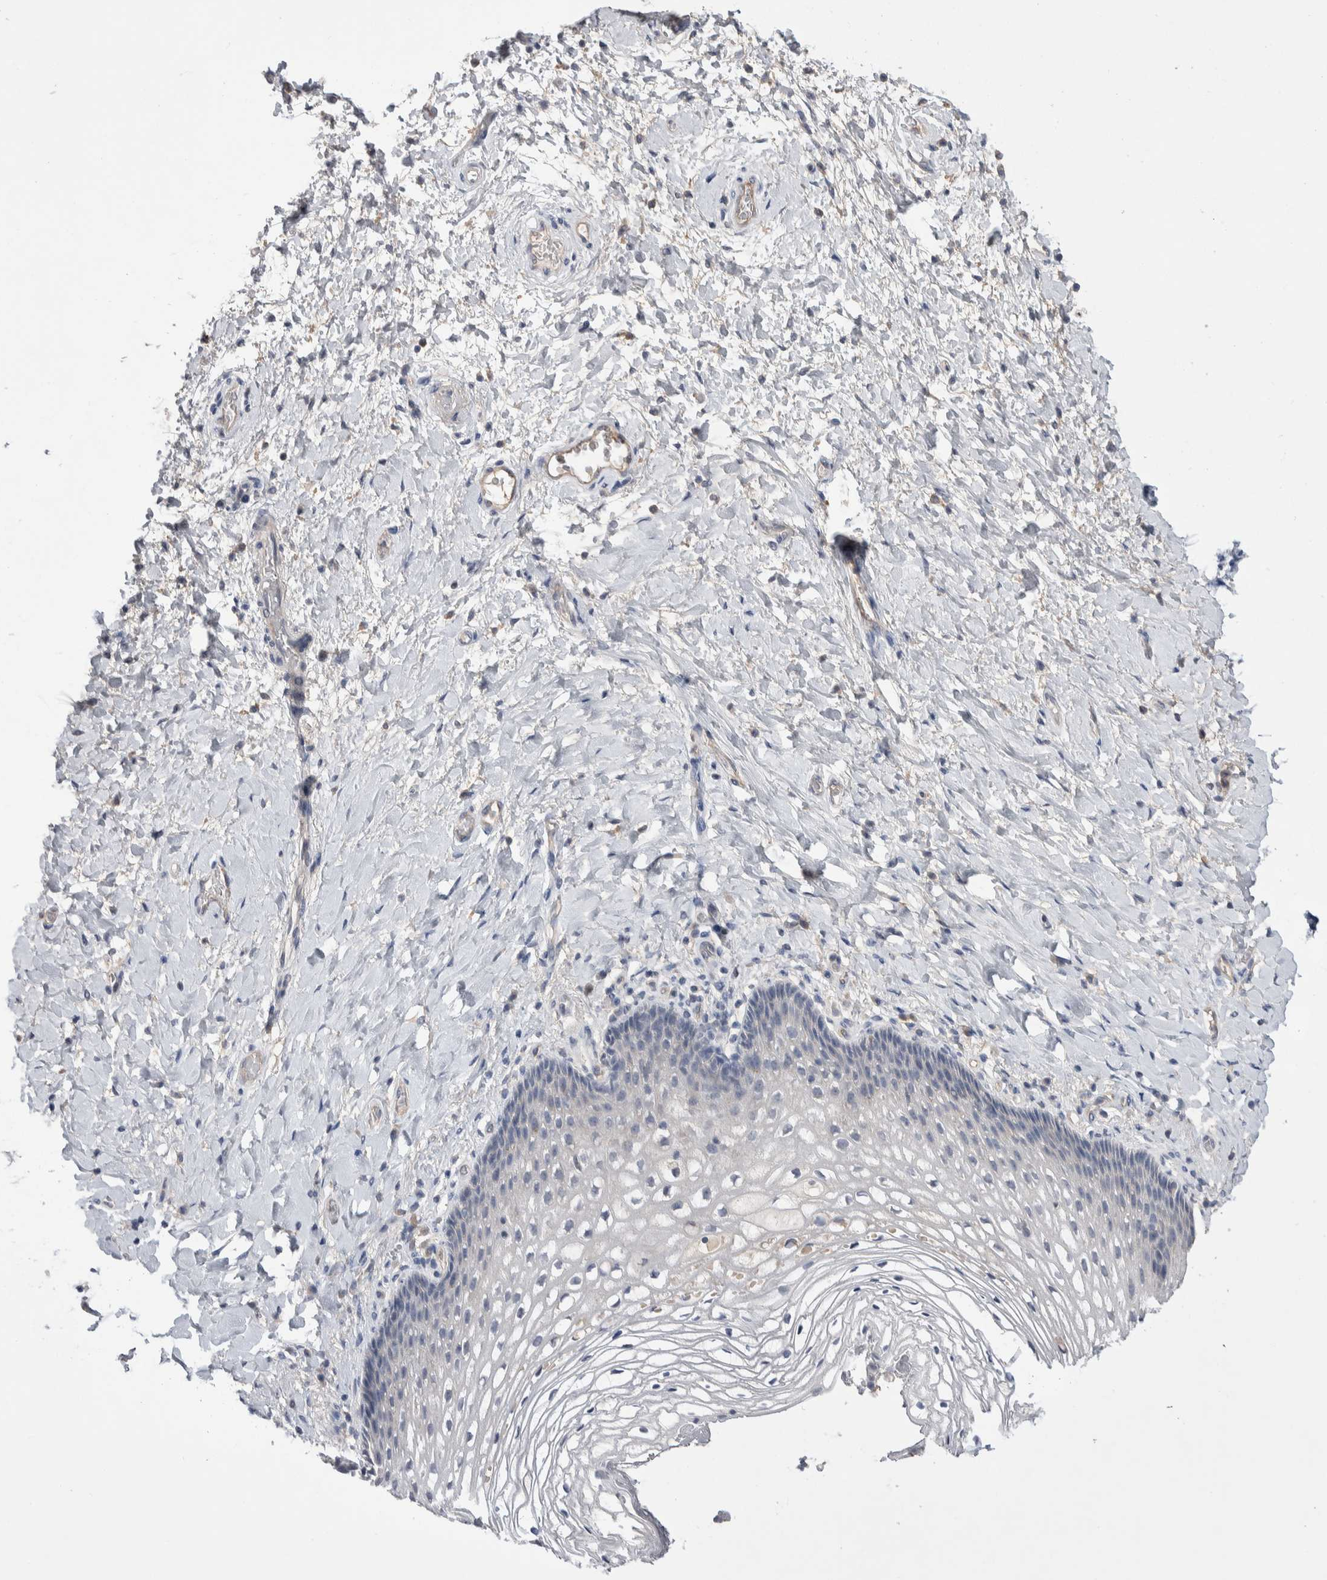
{"staining": {"intensity": "negative", "quantity": "none", "location": "none"}, "tissue": "vagina", "cell_type": "Squamous epithelial cells", "image_type": "normal", "snomed": [{"axis": "morphology", "description": "Normal tissue, NOS"}, {"axis": "topography", "description": "Vagina"}], "caption": "IHC of normal human vagina exhibits no expression in squamous epithelial cells.", "gene": "CEP131", "patient": {"sex": "female", "age": 60}}